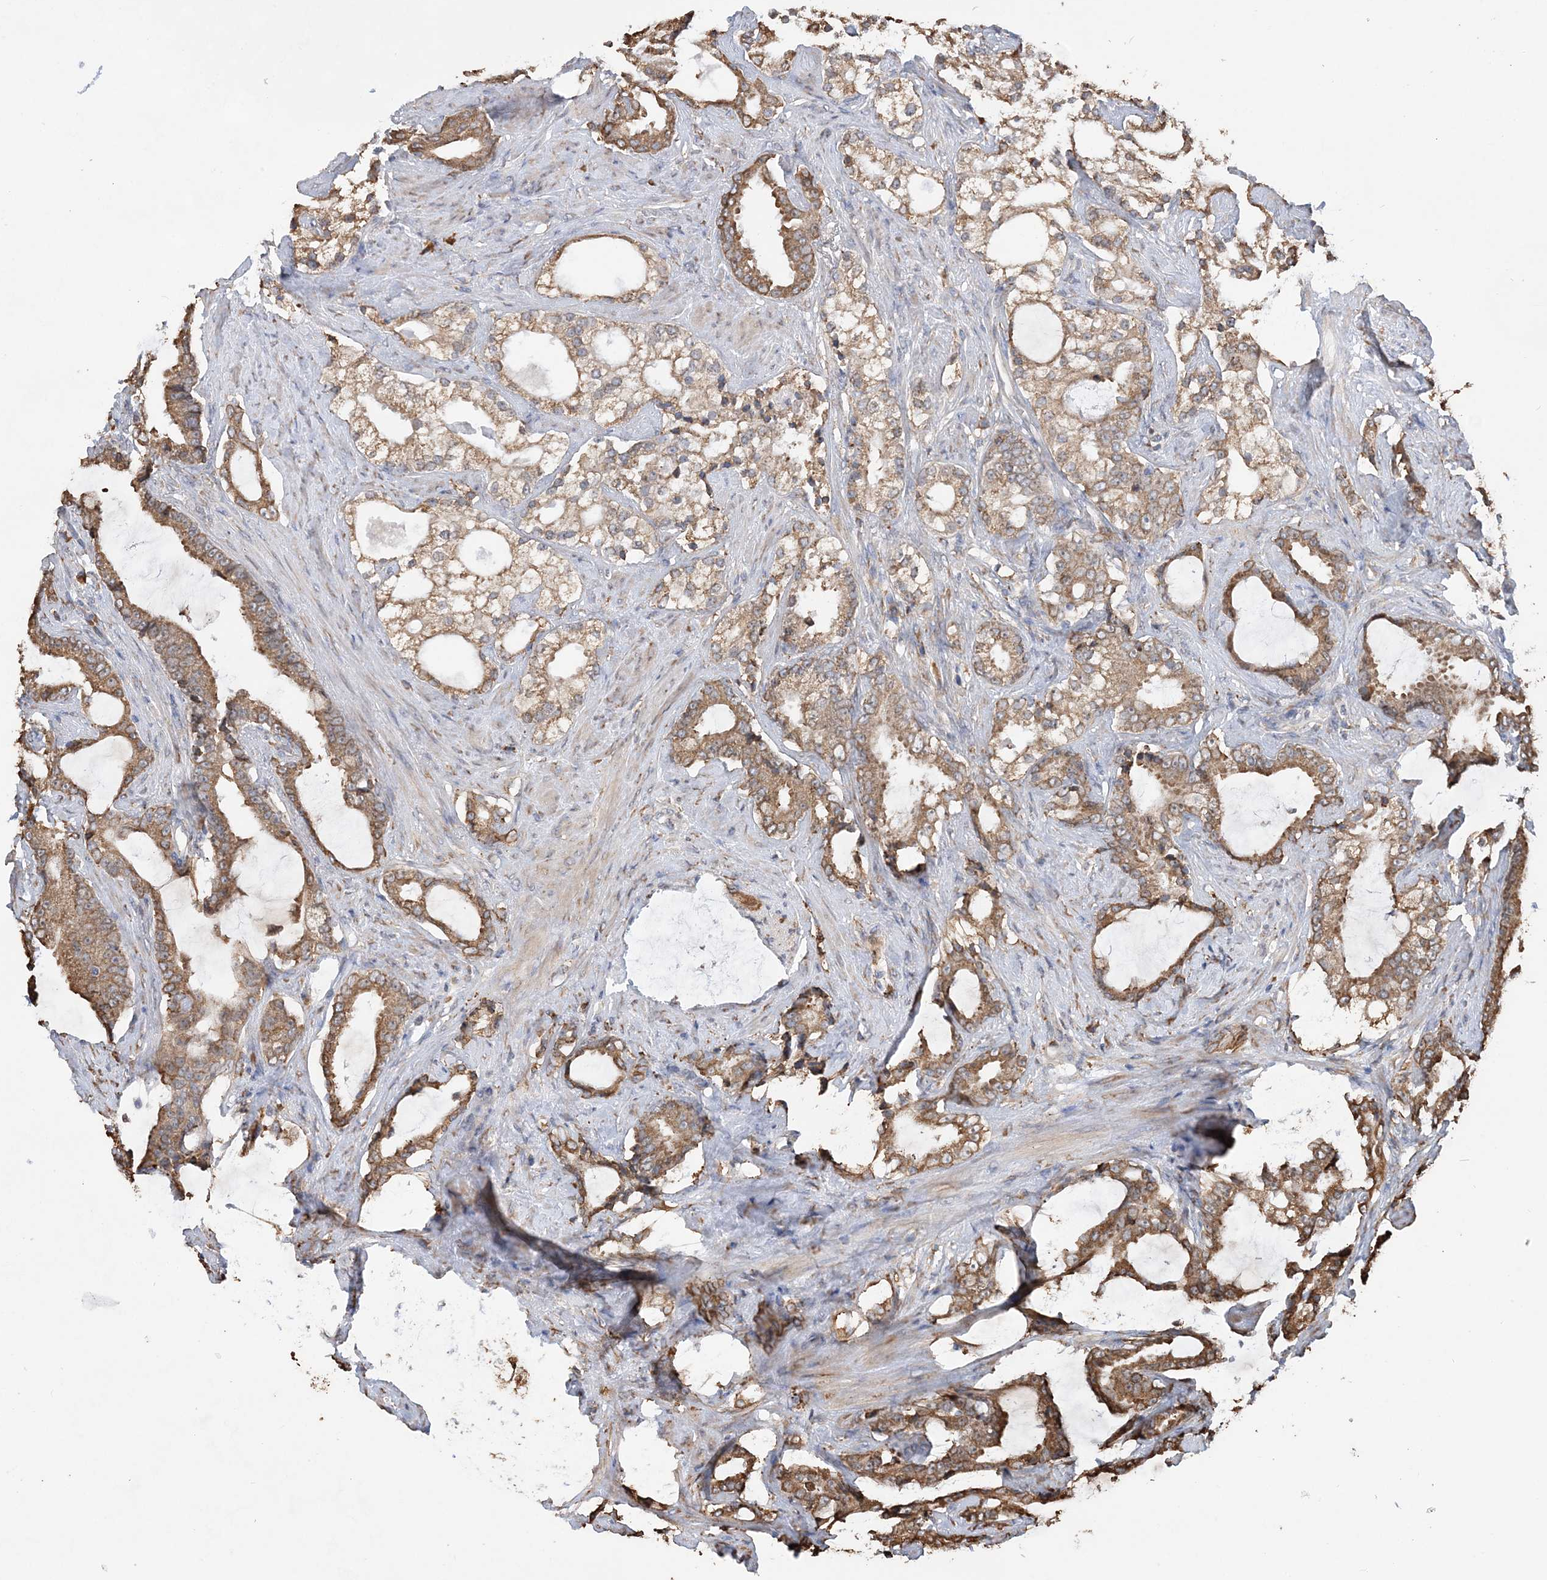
{"staining": {"intensity": "moderate", "quantity": ">75%", "location": "cytoplasmic/membranous"}, "tissue": "prostate cancer", "cell_type": "Tumor cells", "image_type": "cancer", "snomed": [{"axis": "morphology", "description": "Adenocarcinoma, Low grade"}, {"axis": "topography", "description": "Prostate"}], "caption": "This image displays IHC staining of human low-grade adenocarcinoma (prostate), with medium moderate cytoplasmic/membranous staining in approximately >75% of tumor cells.", "gene": "WDR12", "patient": {"sex": "male", "age": 58}}